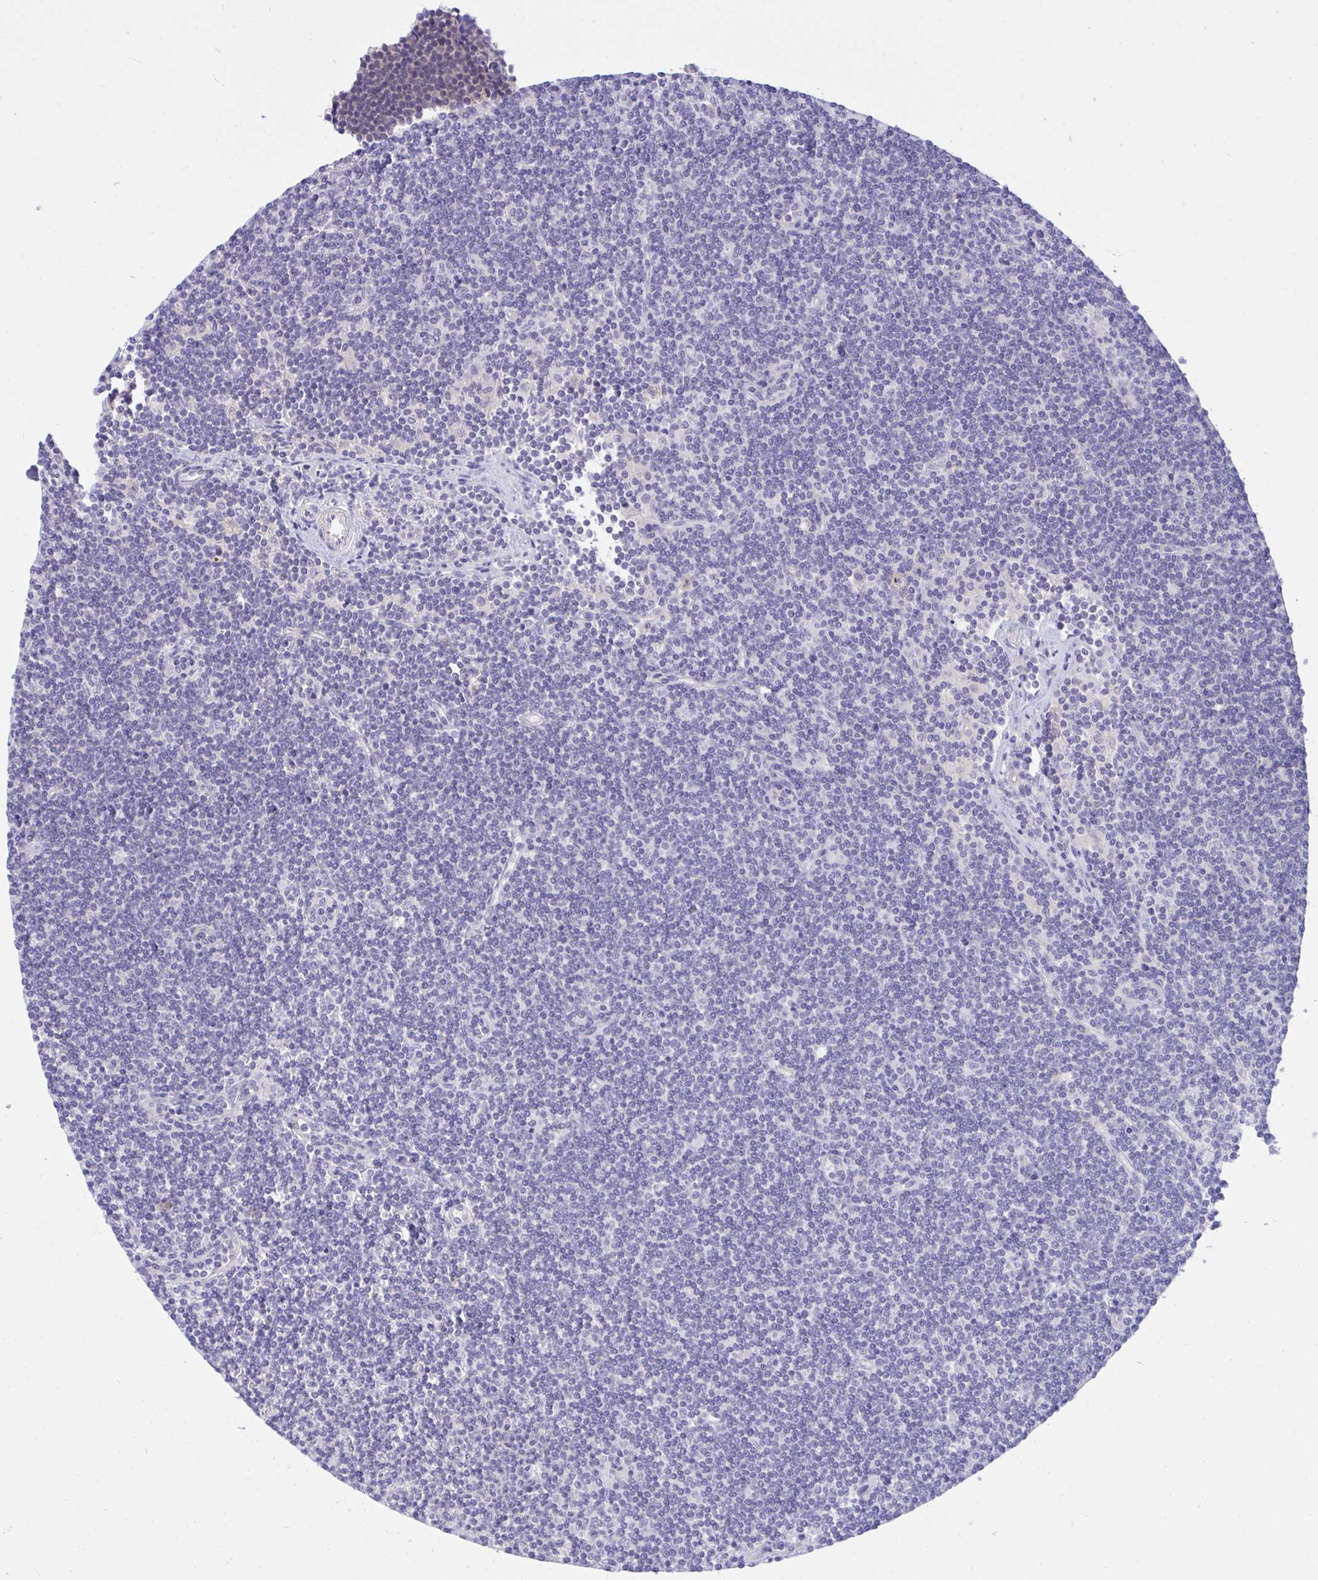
{"staining": {"intensity": "negative", "quantity": "none", "location": "none"}, "tissue": "lymphoma", "cell_type": "Tumor cells", "image_type": "cancer", "snomed": [{"axis": "morphology", "description": "Malignant lymphoma, non-Hodgkin's type, Low grade"}, {"axis": "topography", "description": "Lymph node"}], "caption": "Lymphoma was stained to show a protein in brown. There is no significant positivity in tumor cells.", "gene": "C19orf54", "patient": {"sex": "female", "age": 73}}